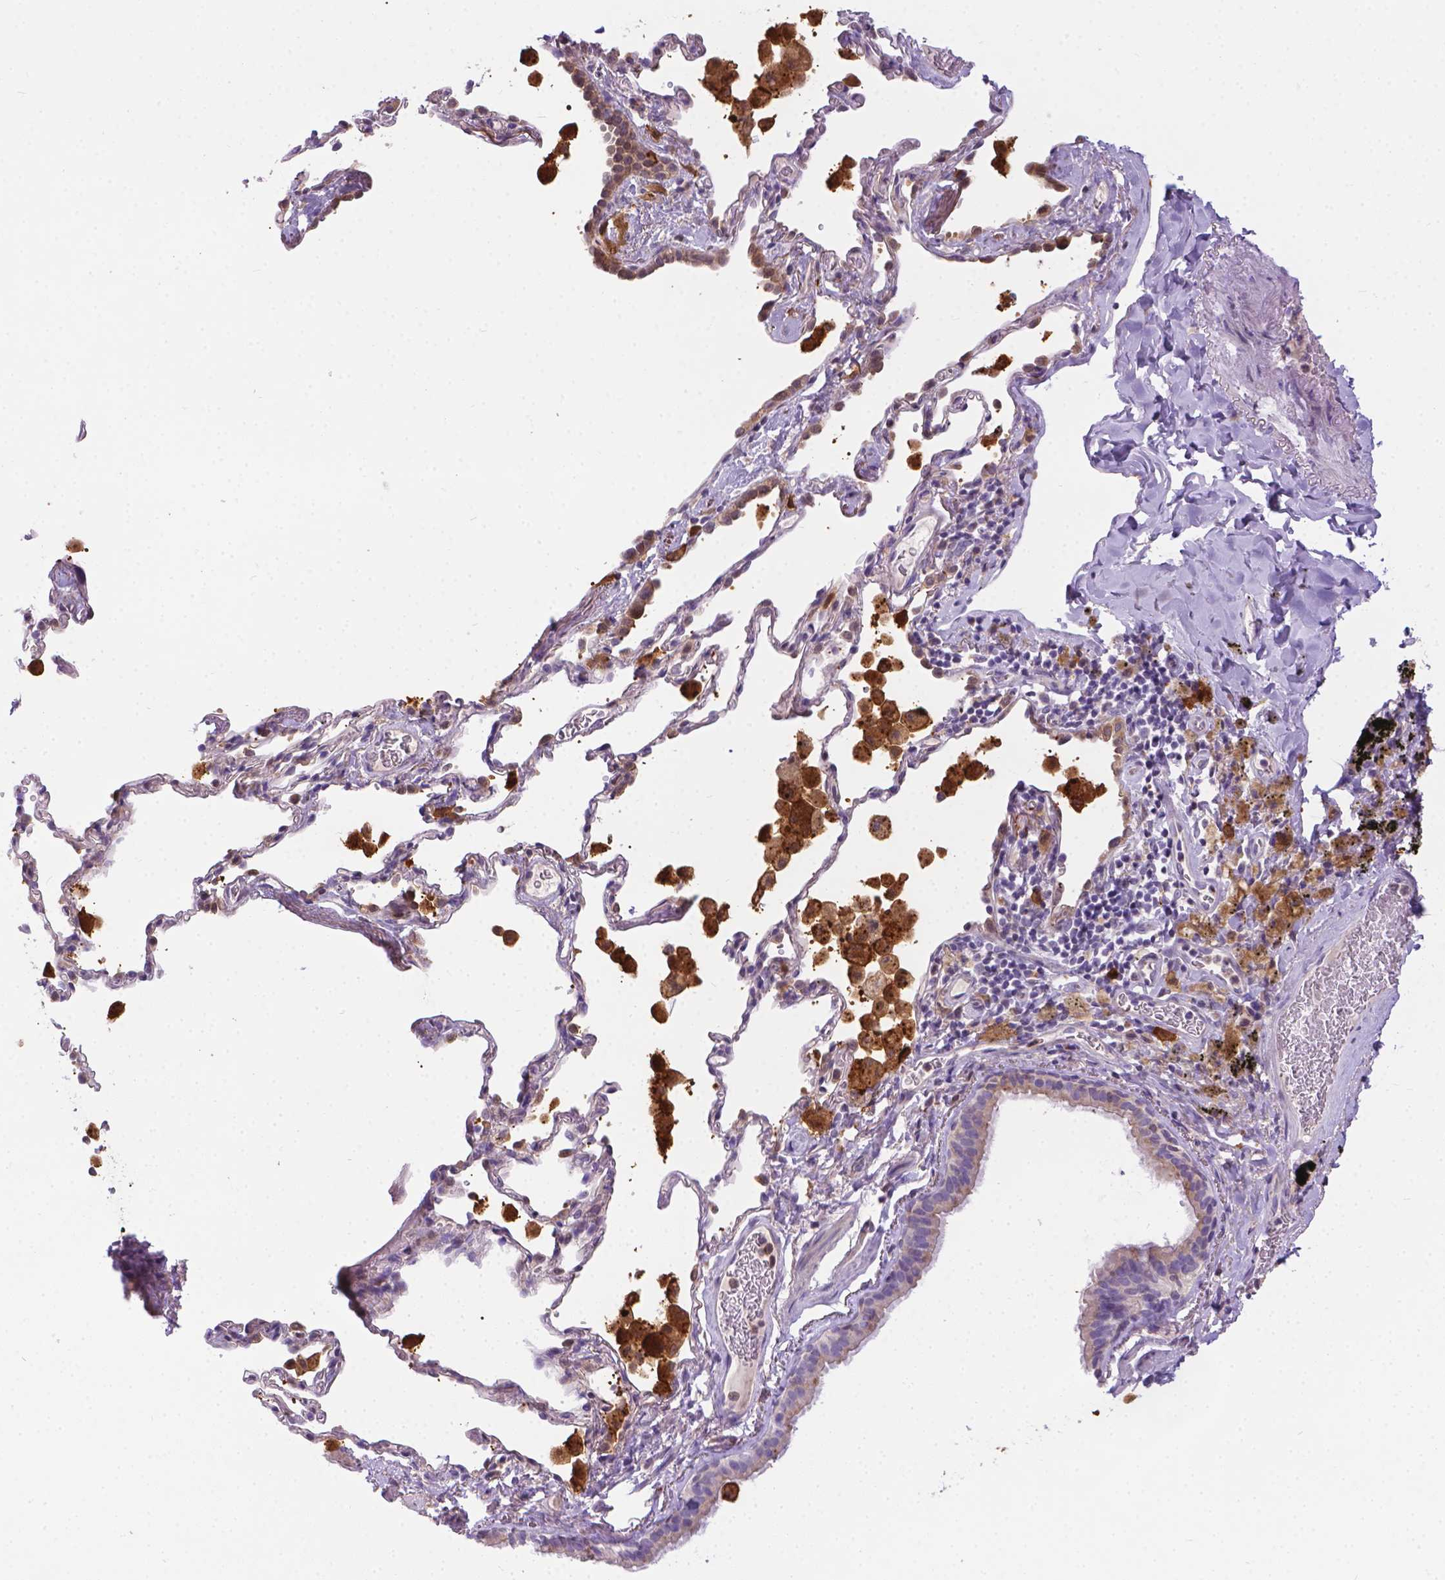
{"staining": {"intensity": "negative", "quantity": "none", "location": "none"}, "tissue": "bronchus", "cell_type": "Respiratory epithelial cells", "image_type": "normal", "snomed": [{"axis": "morphology", "description": "Normal tissue, NOS"}, {"axis": "topography", "description": "Bronchus"}, {"axis": "topography", "description": "Lung"}], "caption": "Bronchus stained for a protein using immunohistochemistry (IHC) demonstrates no expression respiratory epithelial cells.", "gene": "TM4SF18", "patient": {"sex": "male", "age": 54}}